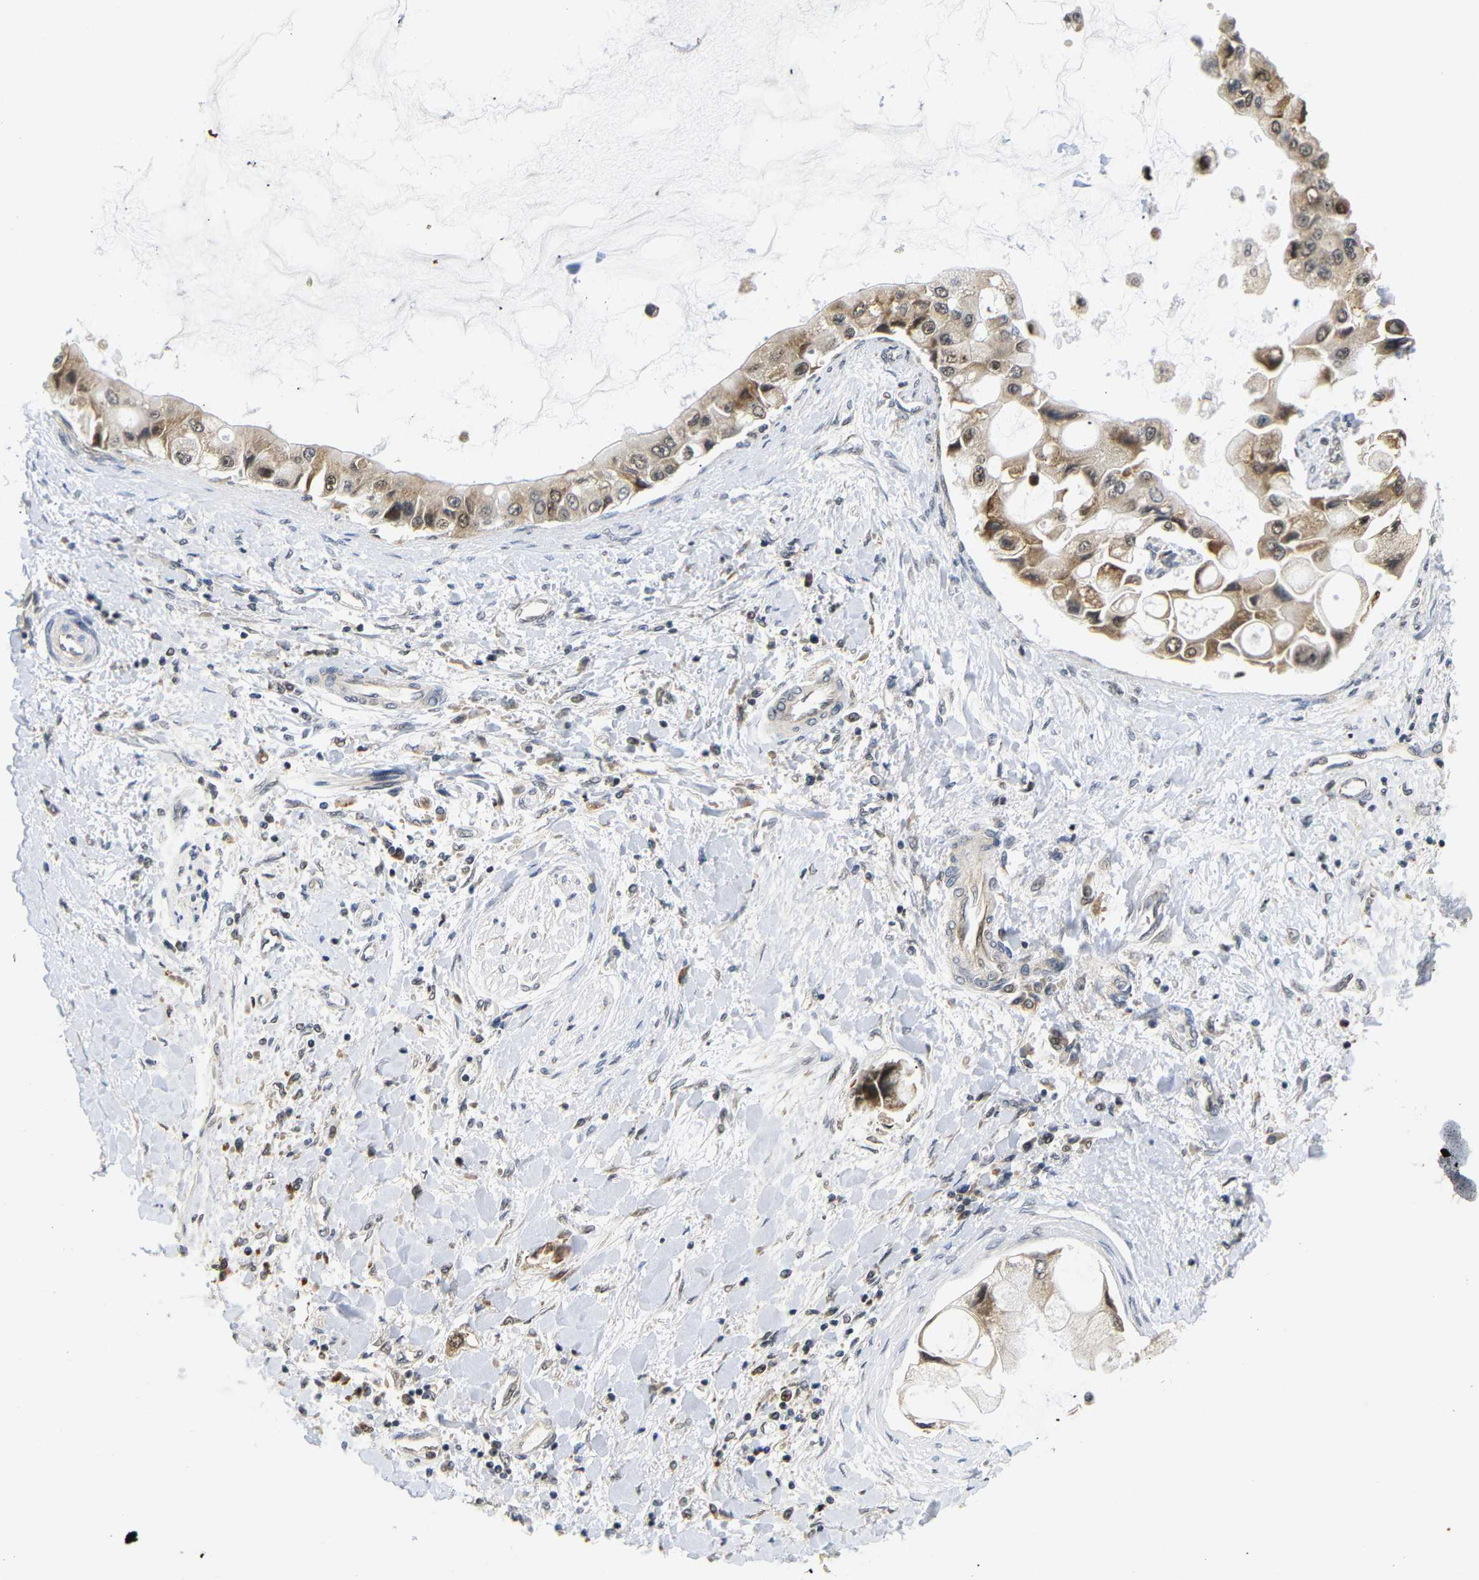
{"staining": {"intensity": "moderate", "quantity": ">75%", "location": "cytoplasmic/membranous,nuclear"}, "tissue": "liver cancer", "cell_type": "Tumor cells", "image_type": "cancer", "snomed": [{"axis": "morphology", "description": "Cholangiocarcinoma"}, {"axis": "topography", "description": "Liver"}], "caption": "Immunohistochemistry (IHC) staining of liver cholangiocarcinoma, which displays medium levels of moderate cytoplasmic/membranous and nuclear positivity in about >75% of tumor cells indicating moderate cytoplasmic/membranous and nuclear protein positivity. The staining was performed using DAB (brown) for protein detection and nuclei were counterstained in hematoxylin (blue).", "gene": "GJA5", "patient": {"sex": "male", "age": 50}}